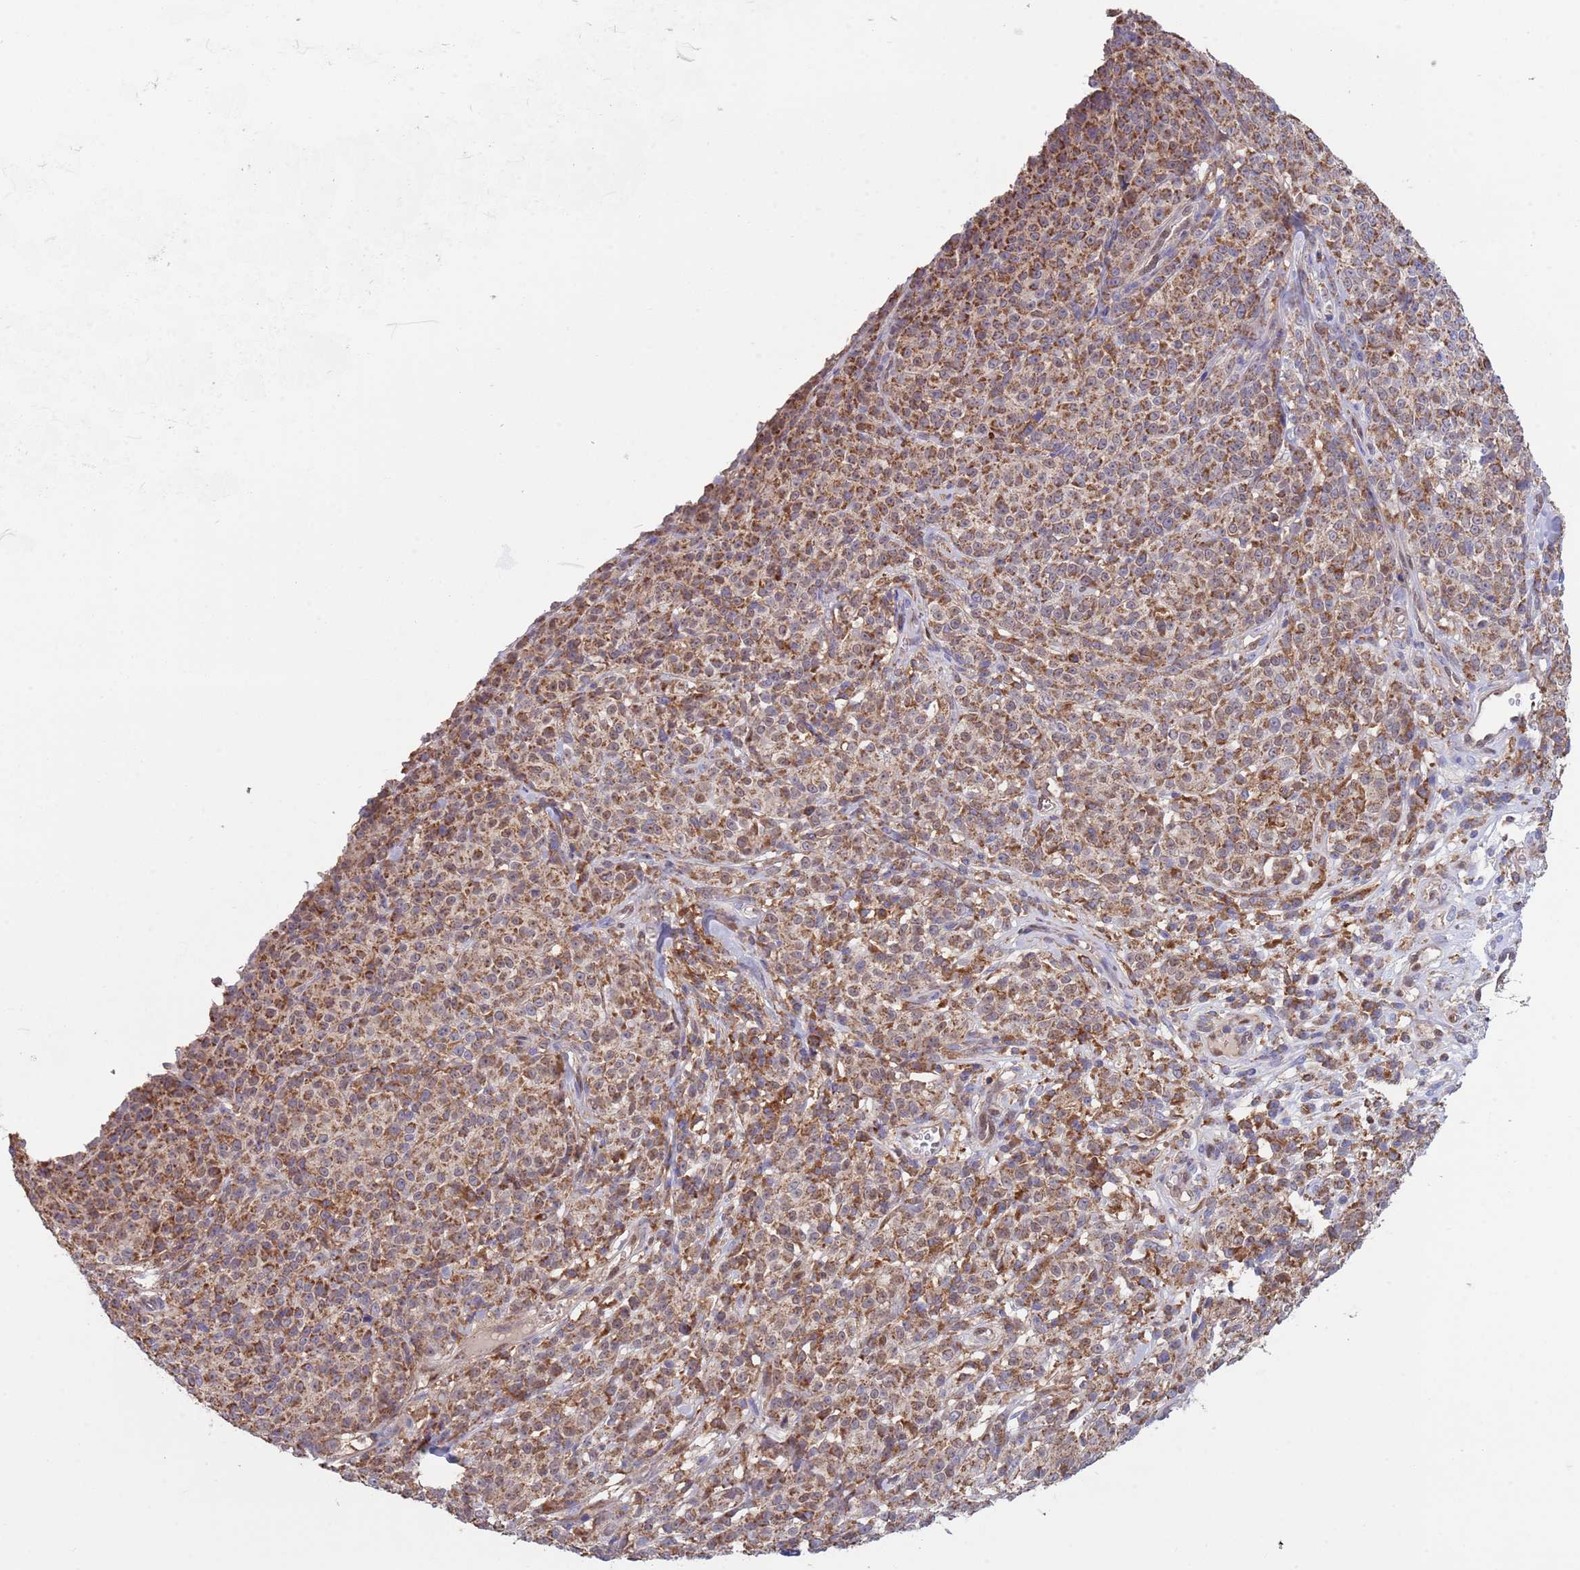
{"staining": {"intensity": "moderate", "quantity": ">75%", "location": "cytoplasmic/membranous"}, "tissue": "melanoma", "cell_type": "Tumor cells", "image_type": "cancer", "snomed": [{"axis": "morphology", "description": "Normal tissue, NOS"}, {"axis": "morphology", "description": "Malignant melanoma, NOS"}, {"axis": "topography", "description": "Skin"}], "caption": "Immunohistochemical staining of melanoma reveals moderate cytoplasmic/membranous protein expression in approximately >75% of tumor cells.", "gene": "DDT", "patient": {"sex": "female", "age": 34}}